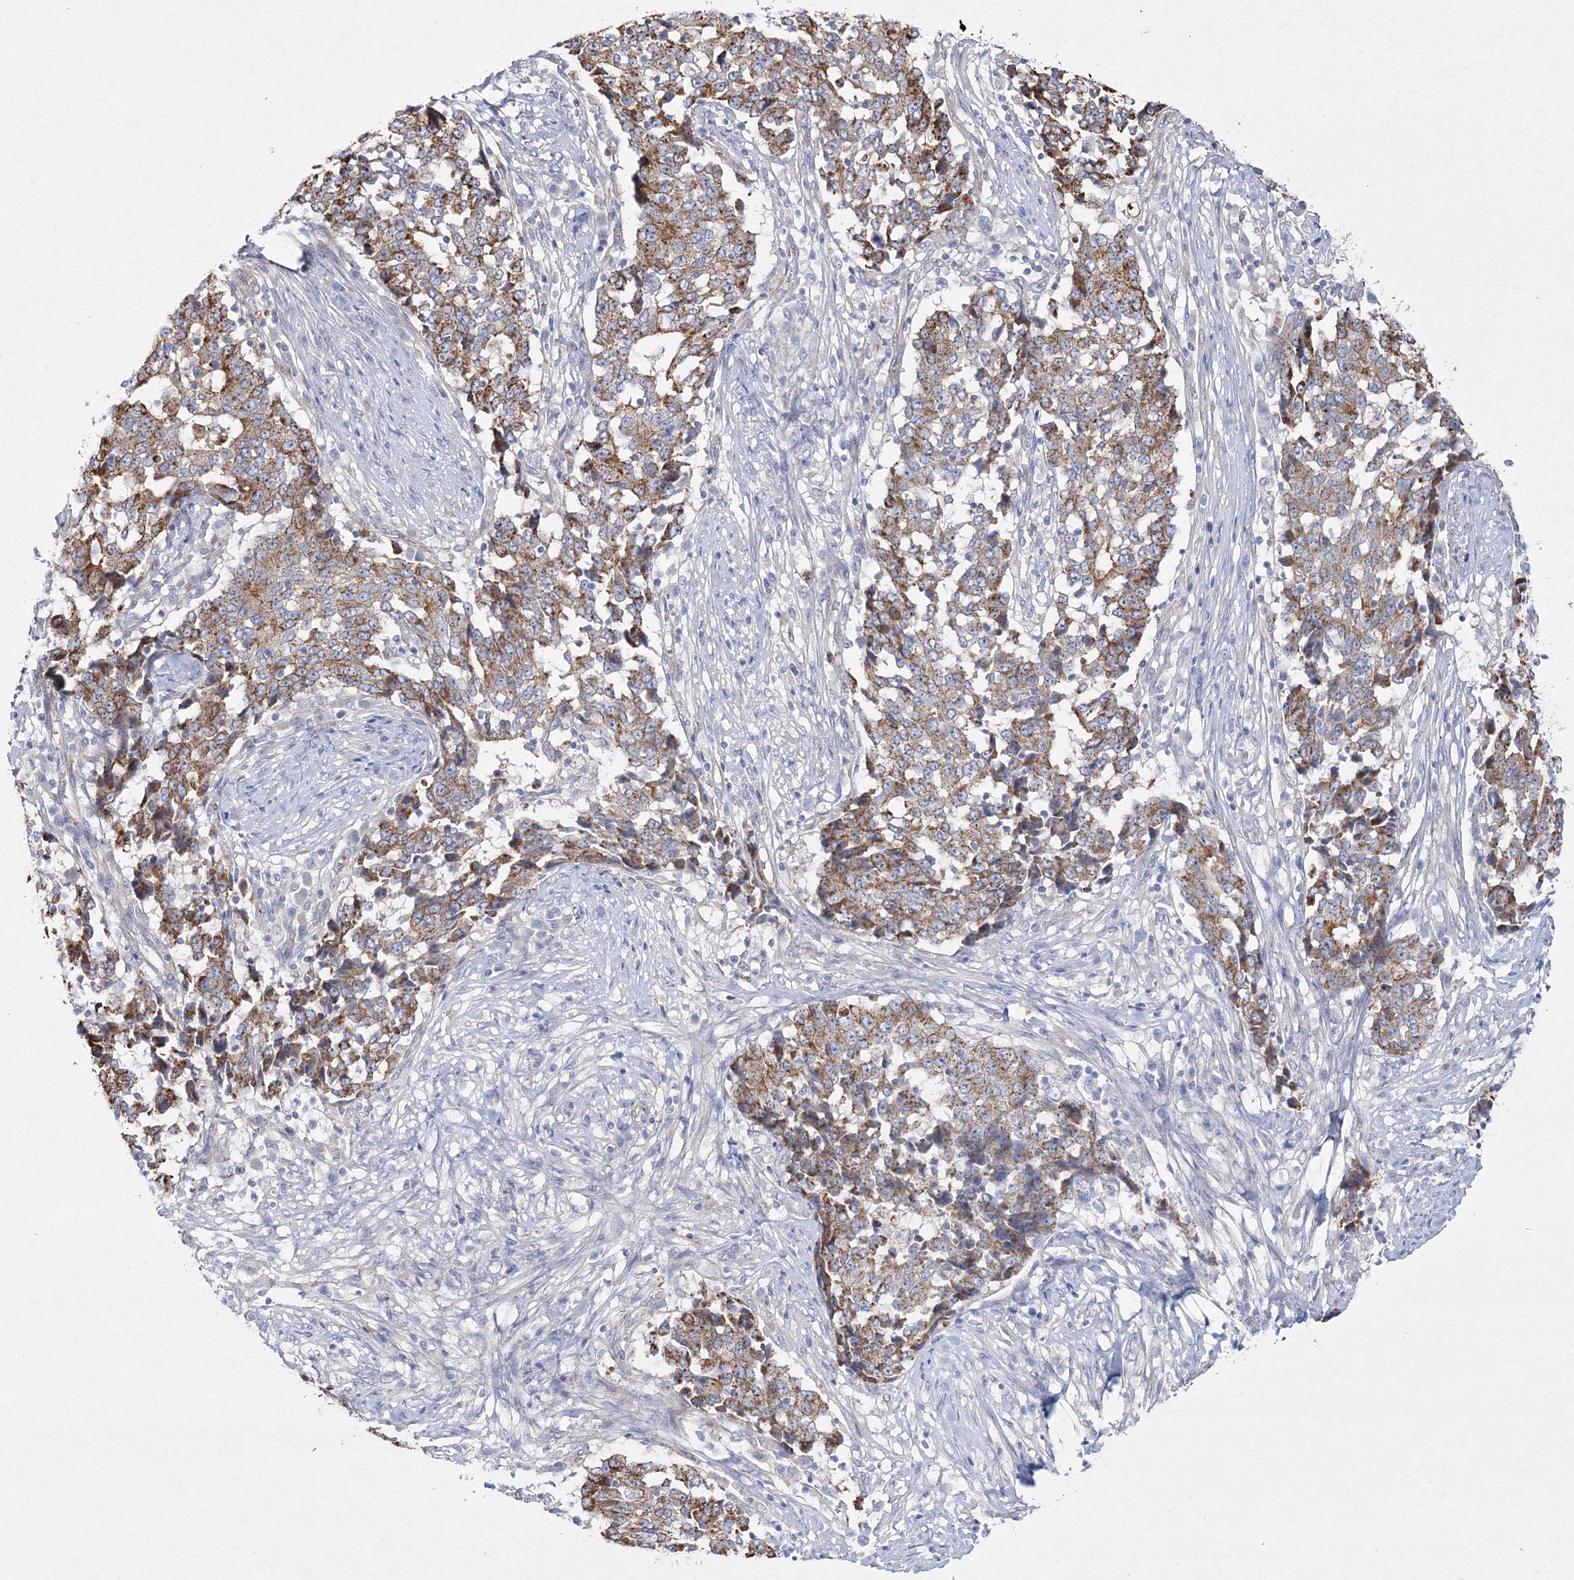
{"staining": {"intensity": "moderate", "quantity": ">75%", "location": "cytoplasmic/membranous"}, "tissue": "stomach cancer", "cell_type": "Tumor cells", "image_type": "cancer", "snomed": [{"axis": "morphology", "description": "Adenocarcinoma, NOS"}, {"axis": "topography", "description": "Stomach"}], "caption": "Adenocarcinoma (stomach) was stained to show a protein in brown. There is medium levels of moderate cytoplasmic/membranous expression in approximately >75% of tumor cells.", "gene": "NAA40", "patient": {"sex": "male", "age": 59}}